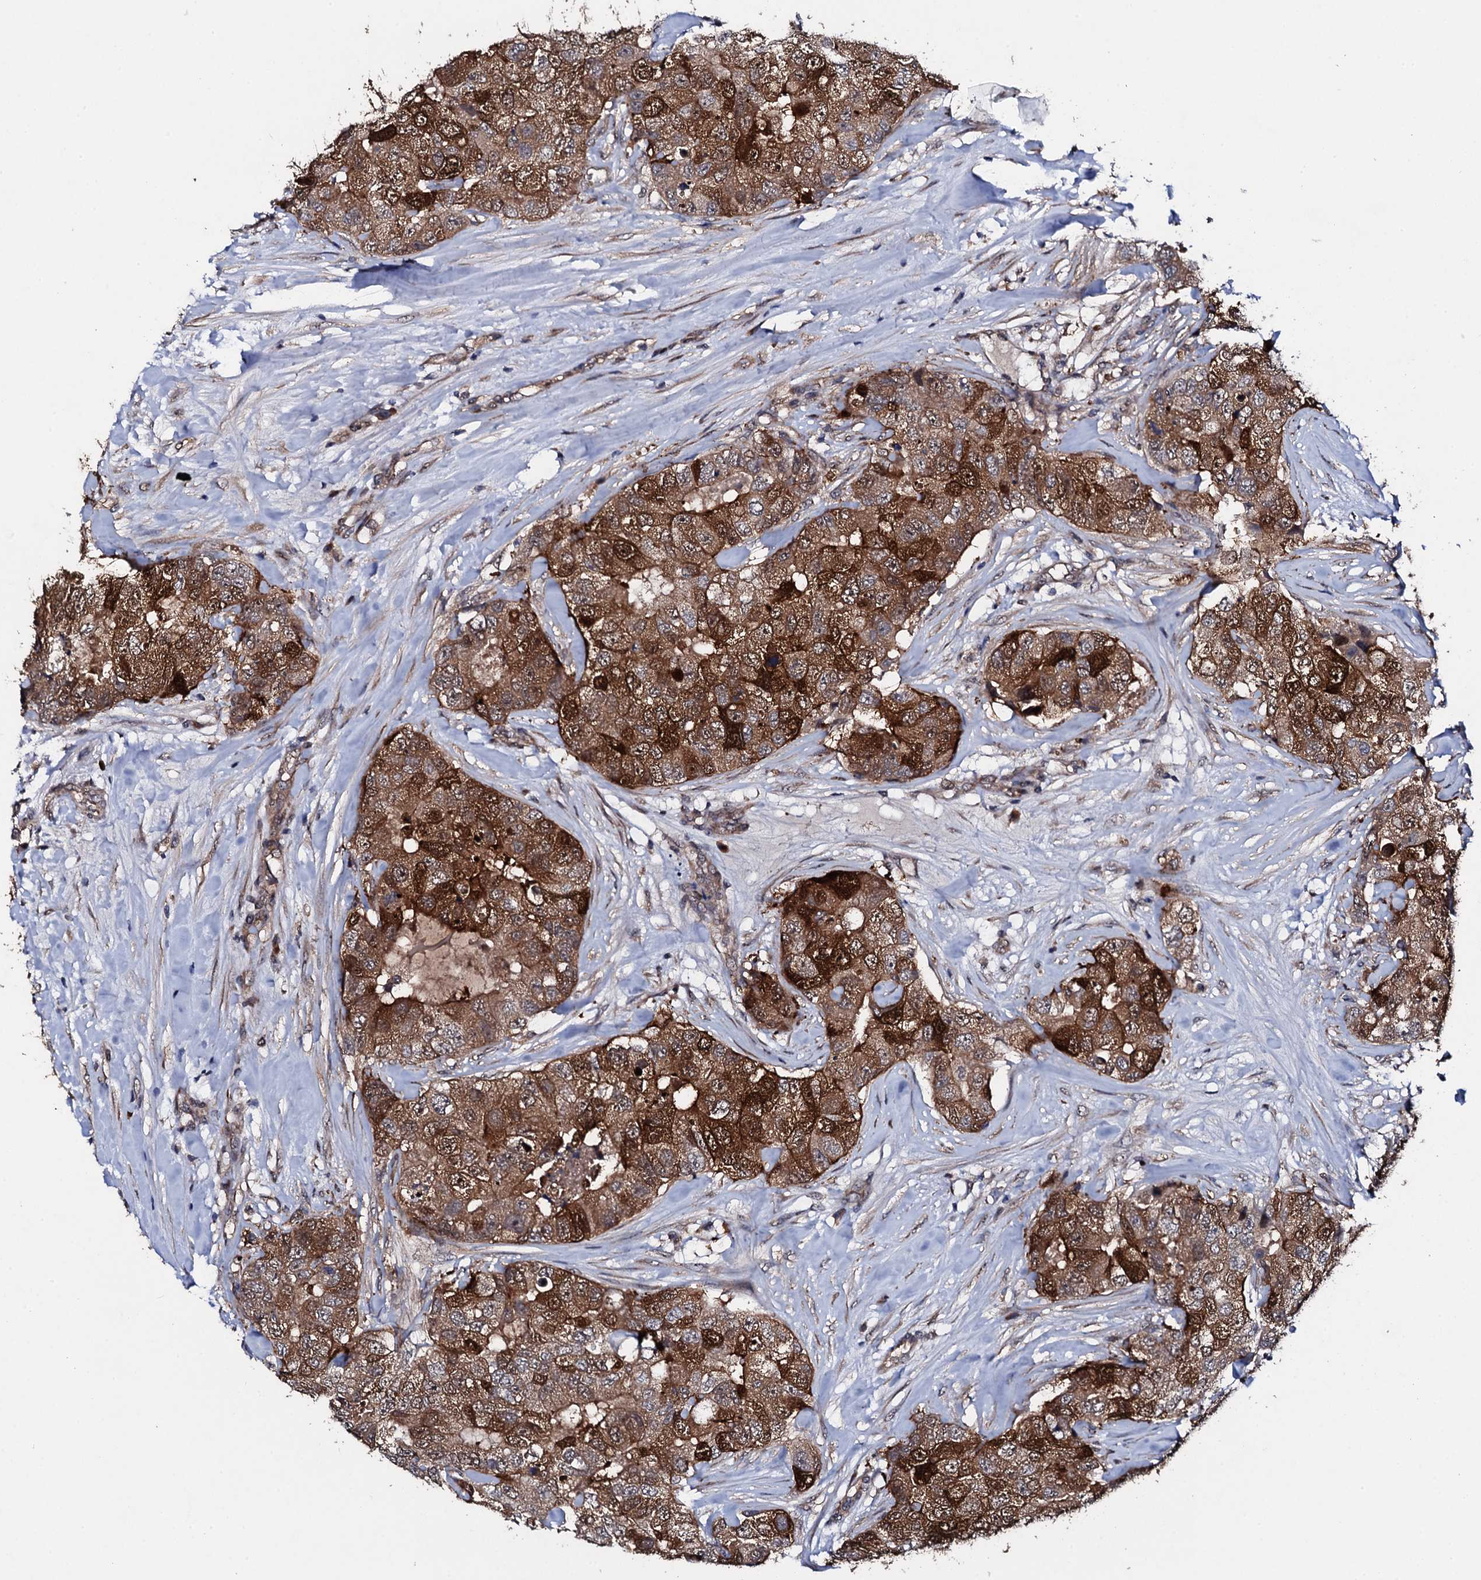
{"staining": {"intensity": "strong", "quantity": ">75%", "location": "cytoplasmic/membranous,nuclear"}, "tissue": "breast cancer", "cell_type": "Tumor cells", "image_type": "cancer", "snomed": [{"axis": "morphology", "description": "Duct carcinoma"}, {"axis": "topography", "description": "Breast"}], "caption": "Tumor cells demonstrate high levels of strong cytoplasmic/membranous and nuclear expression in approximately >75% of cells in human breast cancer (invasive ductal carcinoma). Immunohistochemistry stains the protein of interest in brown and the nuclei are stained blue.", "gene": "IP6K1", "patient": {"sex": "female", "age": 62}}